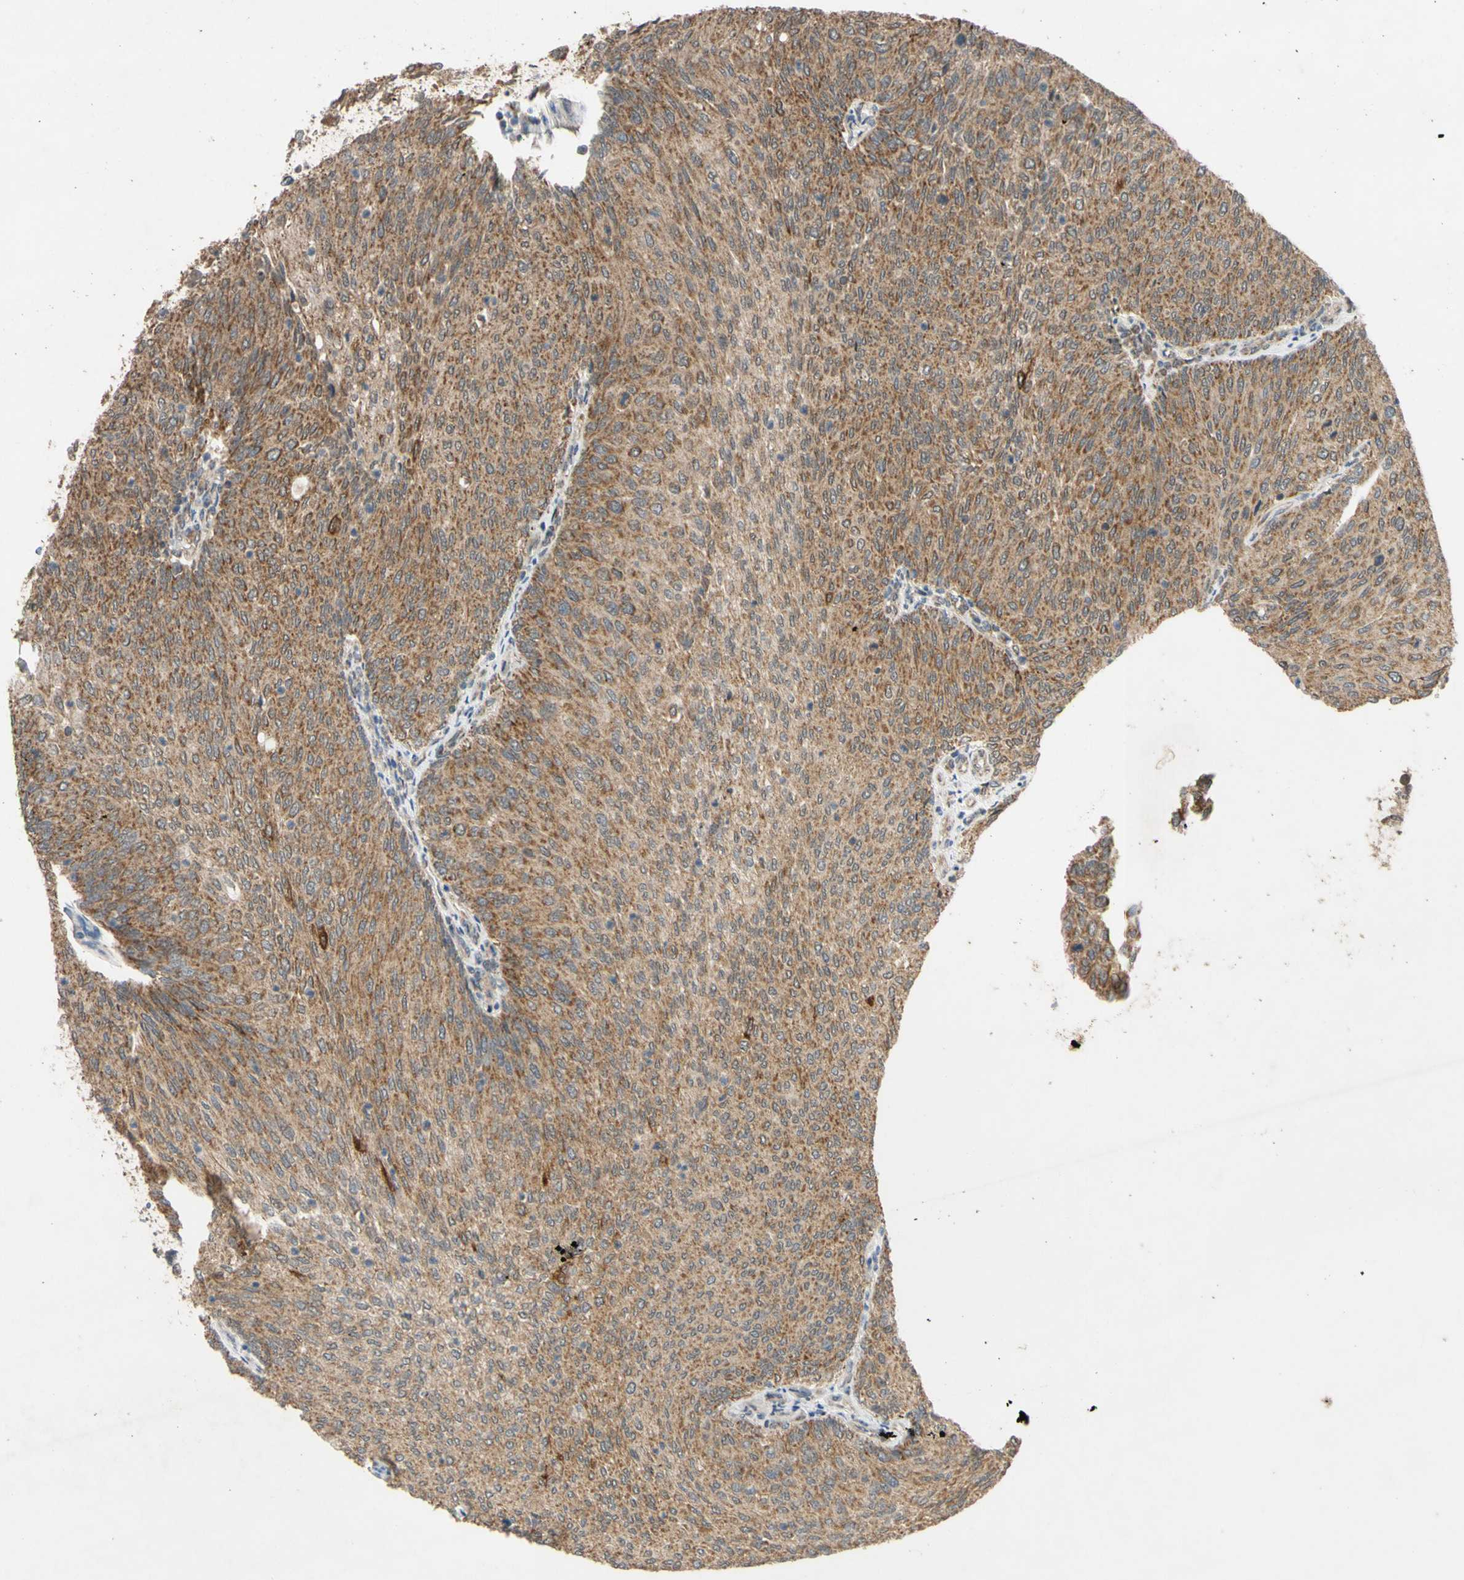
{"staining": {"intensity": "moderate", "quantity": ">75%", "location": "cytoplasmic/membranous"}, "tissue": "urothelial cancer", "cell_type": "Tumor cells", "image_type": "cancer", "snomed": [{"axis": "morphology", "description": "Urothelial carcinoma, Low grade"}, {"axis": "topography", "description": "Urinary bladder"}], "caption": "Tumor cells display moderate cytoplasmic/membranous positivity in about >75% of cells in urothelial carcinoma (low-grade). Using DAB (3,3'-diaminobenzidine) (brown) and hematoxylin (blue) stains, captured at high magnification using brightfield microscopy.", "gene": "CD164", "patient": {"sex": "female", "age": 79}}